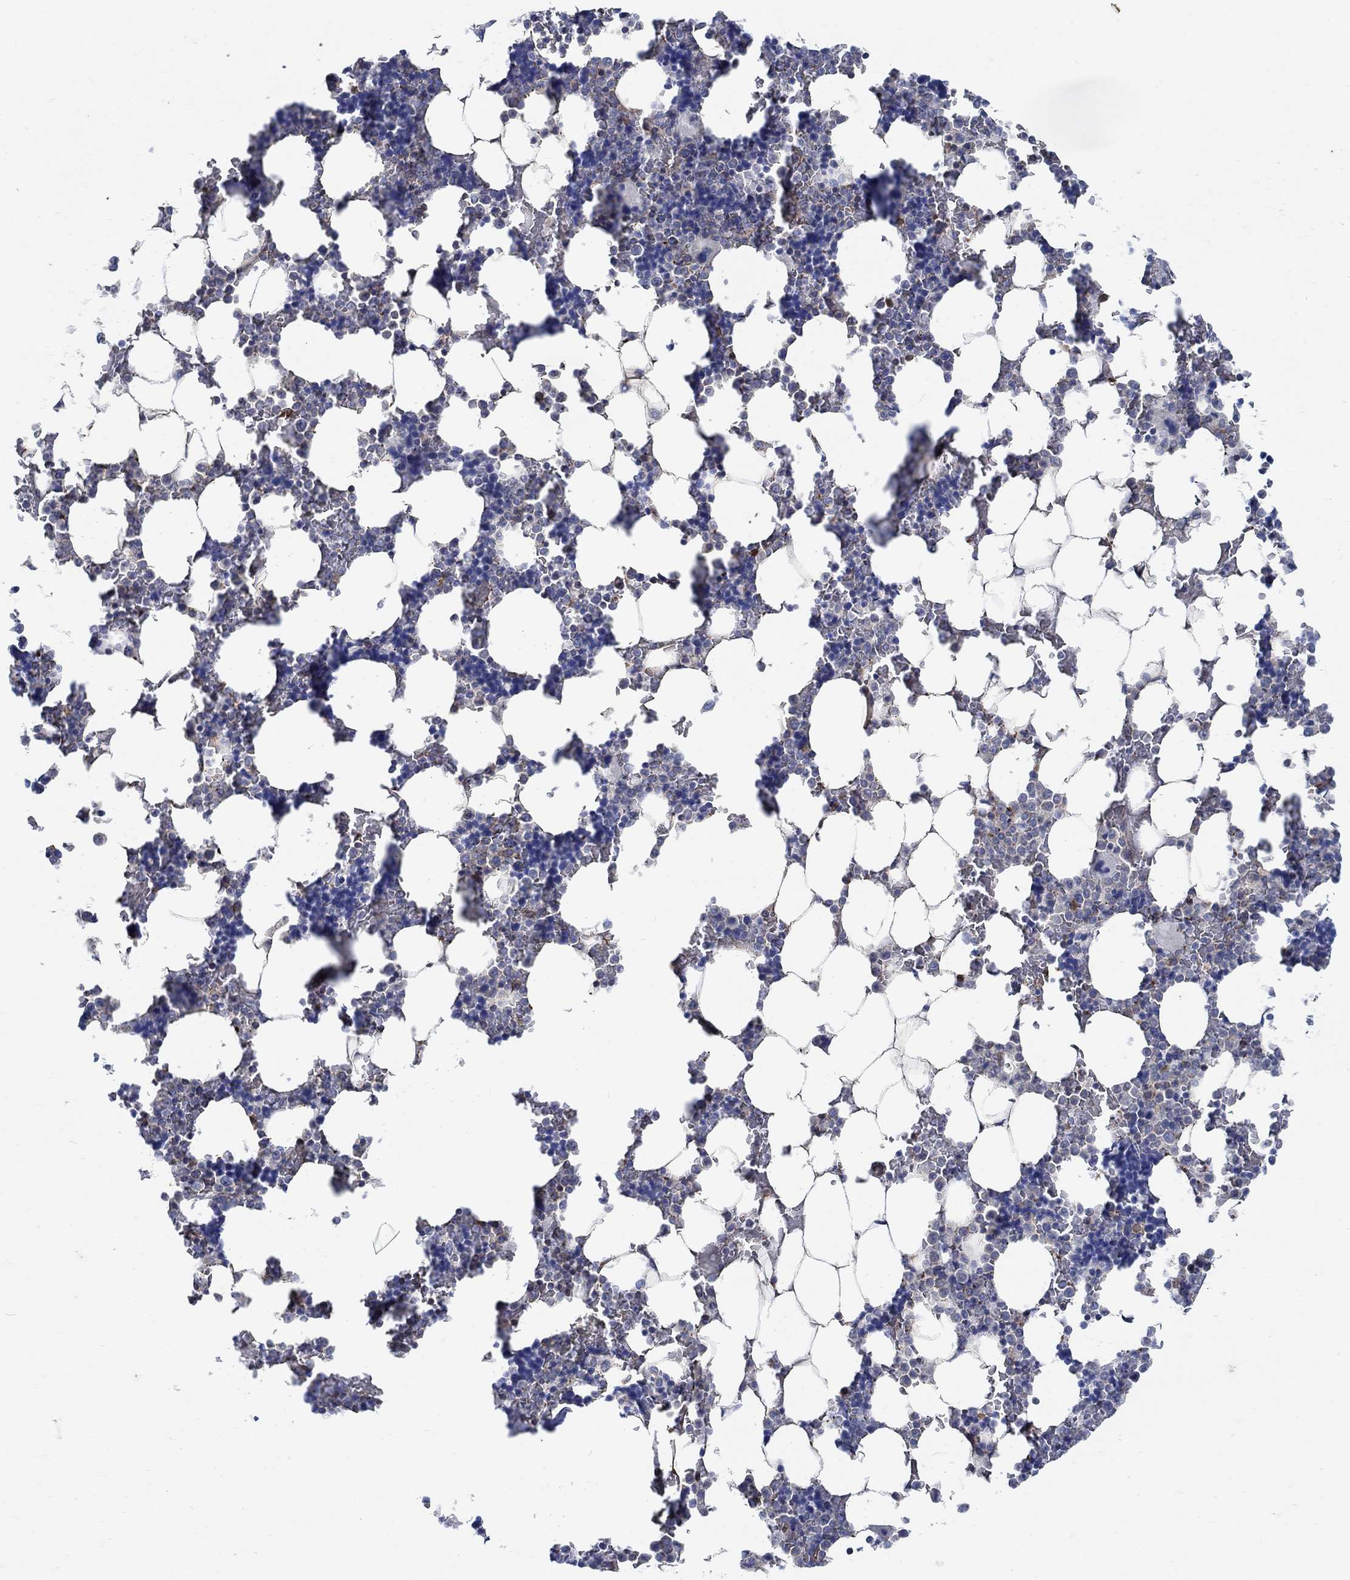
{"staining": {"intensity": "negative", "quantity": "none", "location": "none"}, "tissue": "bone marrow", "cell_type": "Hematopoietic cells", "image_type": "normal", "snomed": [{"axis": "morphology", "description": "Normal tissue, NOS"}, {"axis": "topography", "description": "Bone marrow"}], "caption": "Photomicrograph shows no significant protein positivity in hematopoietic cells of unremarkable bone marrow.", "gene": "TMEM198", "patient": {"sex": "male", "age": 51}}